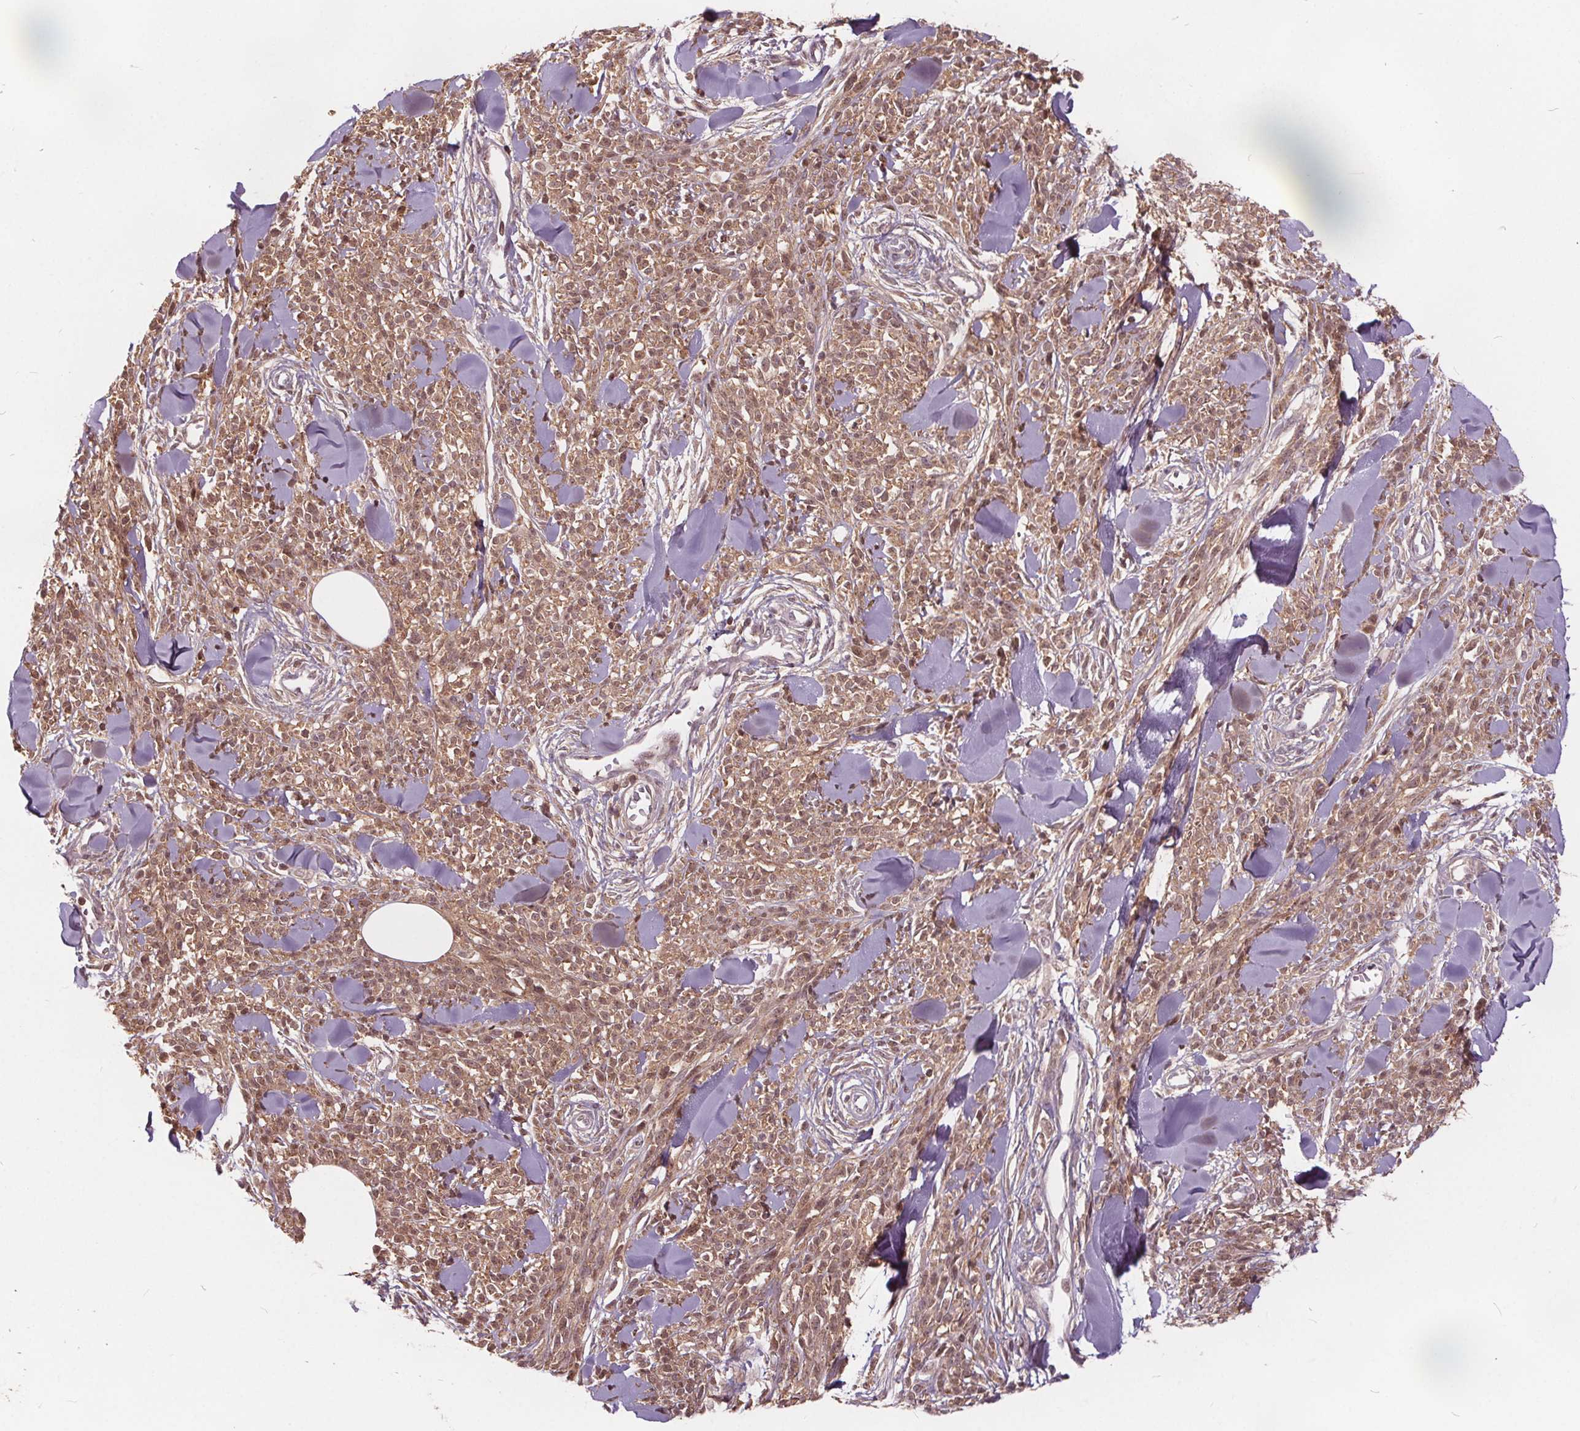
{"staining": {"intensity": "moderate", "quantity": ">75%", "location": "cytoplasmic/membranous,nuclear"}, "tissue": "melanoma", "cell_type": "Tumor cells", "image_type": "cancer", "snomed": [{"axis": "morphology", "description": "Malignant melanoma, NOS"}, {"axis": "topography", "description": "Skin"}, {"axis": "topography", "description": "Skin of trunk"}], "caption": "Human malignant melanoma stained with a brown dye exhibits moderate cytoplasmic/membranous and nuclear positive expression in approximately >75% of tumor cells.", "gene": "HIF1AN", "patient": {"sex": "male", "age": 74}}